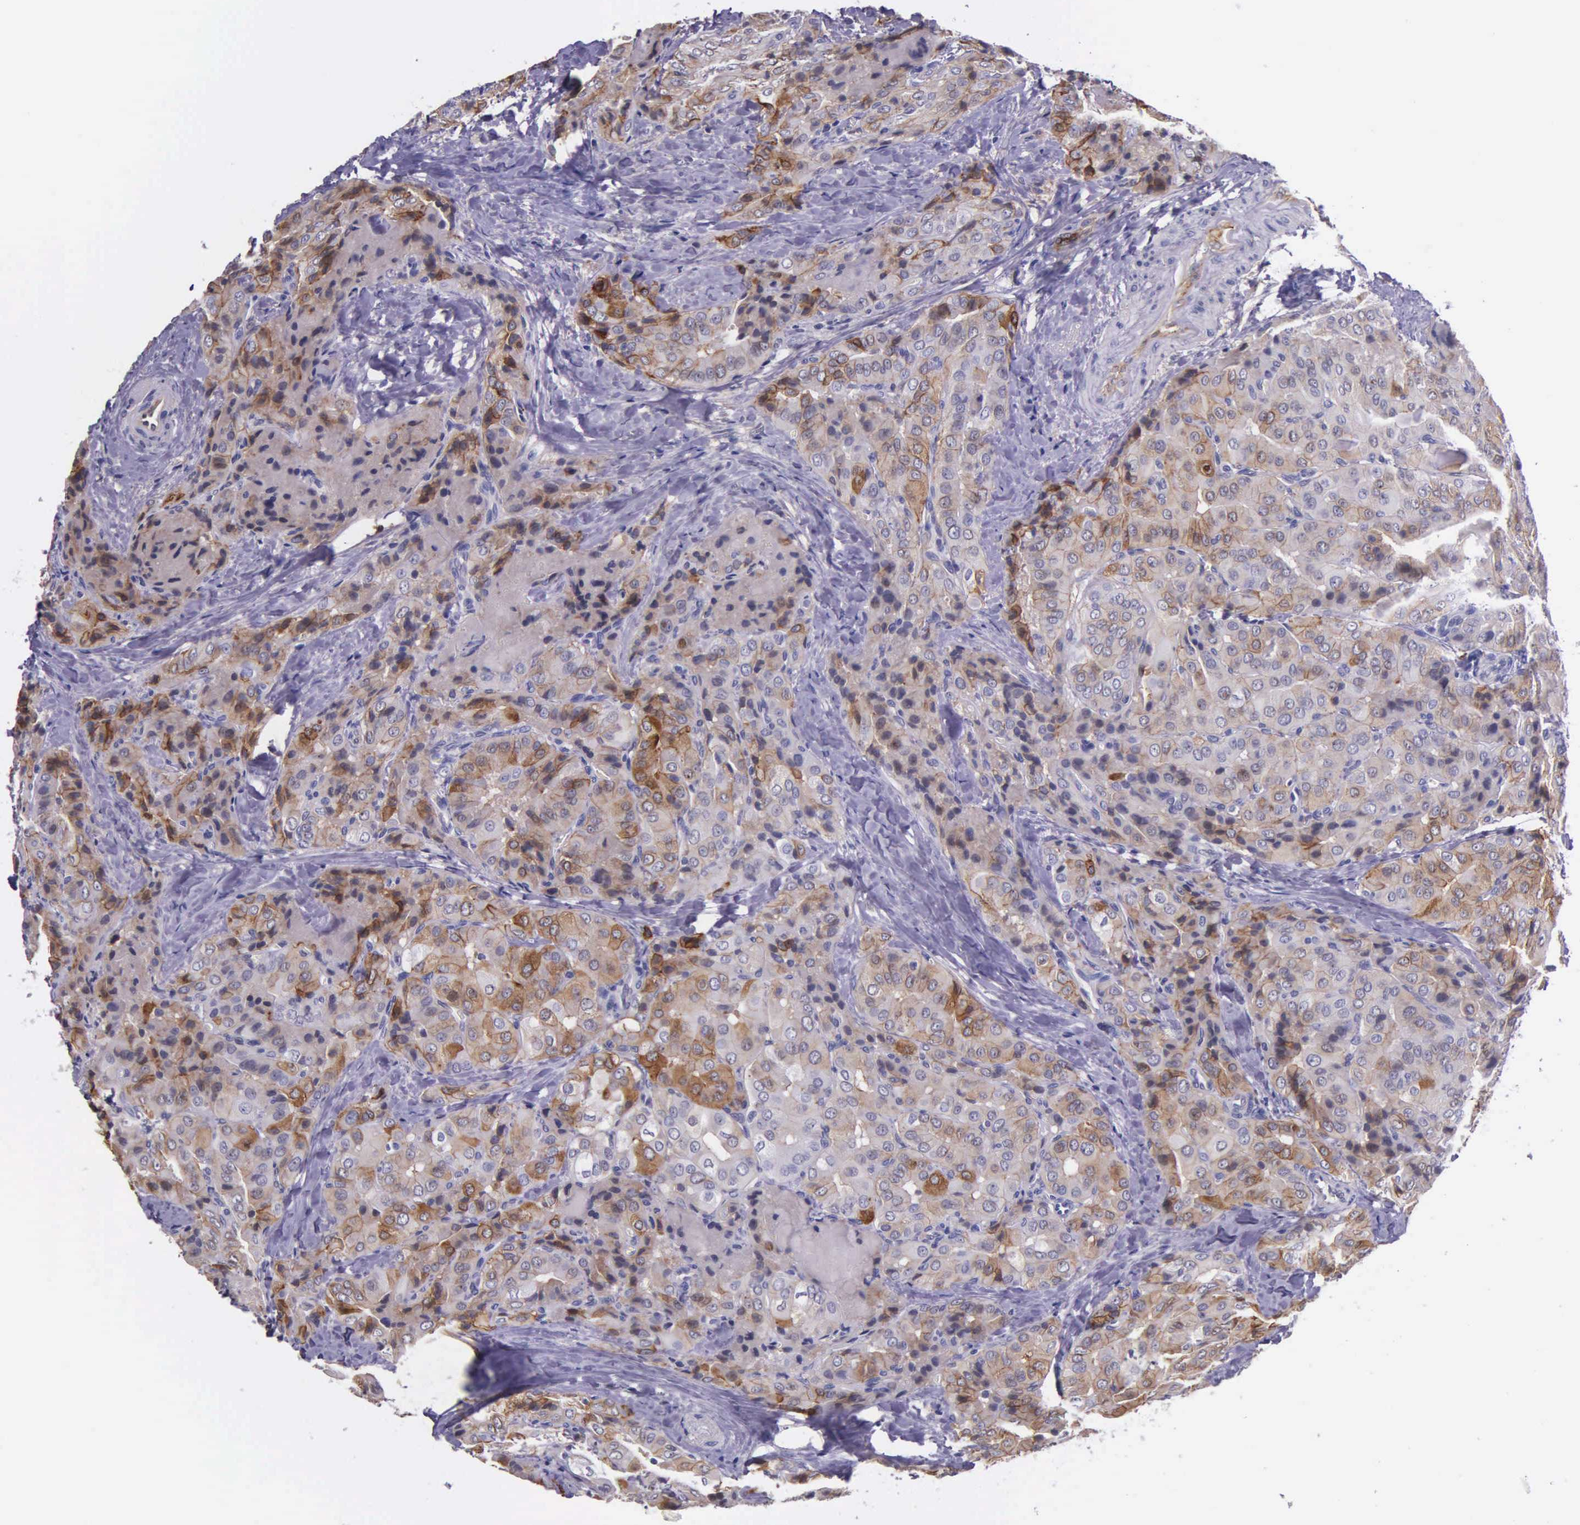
{"staining": {"intensity": "moderate", "quantity": "25%-75%", "location": "cytoplasmic/membranous"}, "tissue": "thyroid cancer", "cell_type": "Tumor cells", "image_type": "cancer", "snomed": [{"axis": "morphology", "description": "Papillary adenocarcinoma, NOS"}, {"axis": "topography", "description": "Thyroid gland"}], "caption": "Papillary adenocarcinoma (thyroid) was stained to show a protein in brown. There is medium levels of moderate cytoplasmic/membranous positivity in about 25%-75% of tumor cells. Nuclei are stained in blue.", "gene": "AHNAK2", "patient": {"sex": "female", "age": 71}}